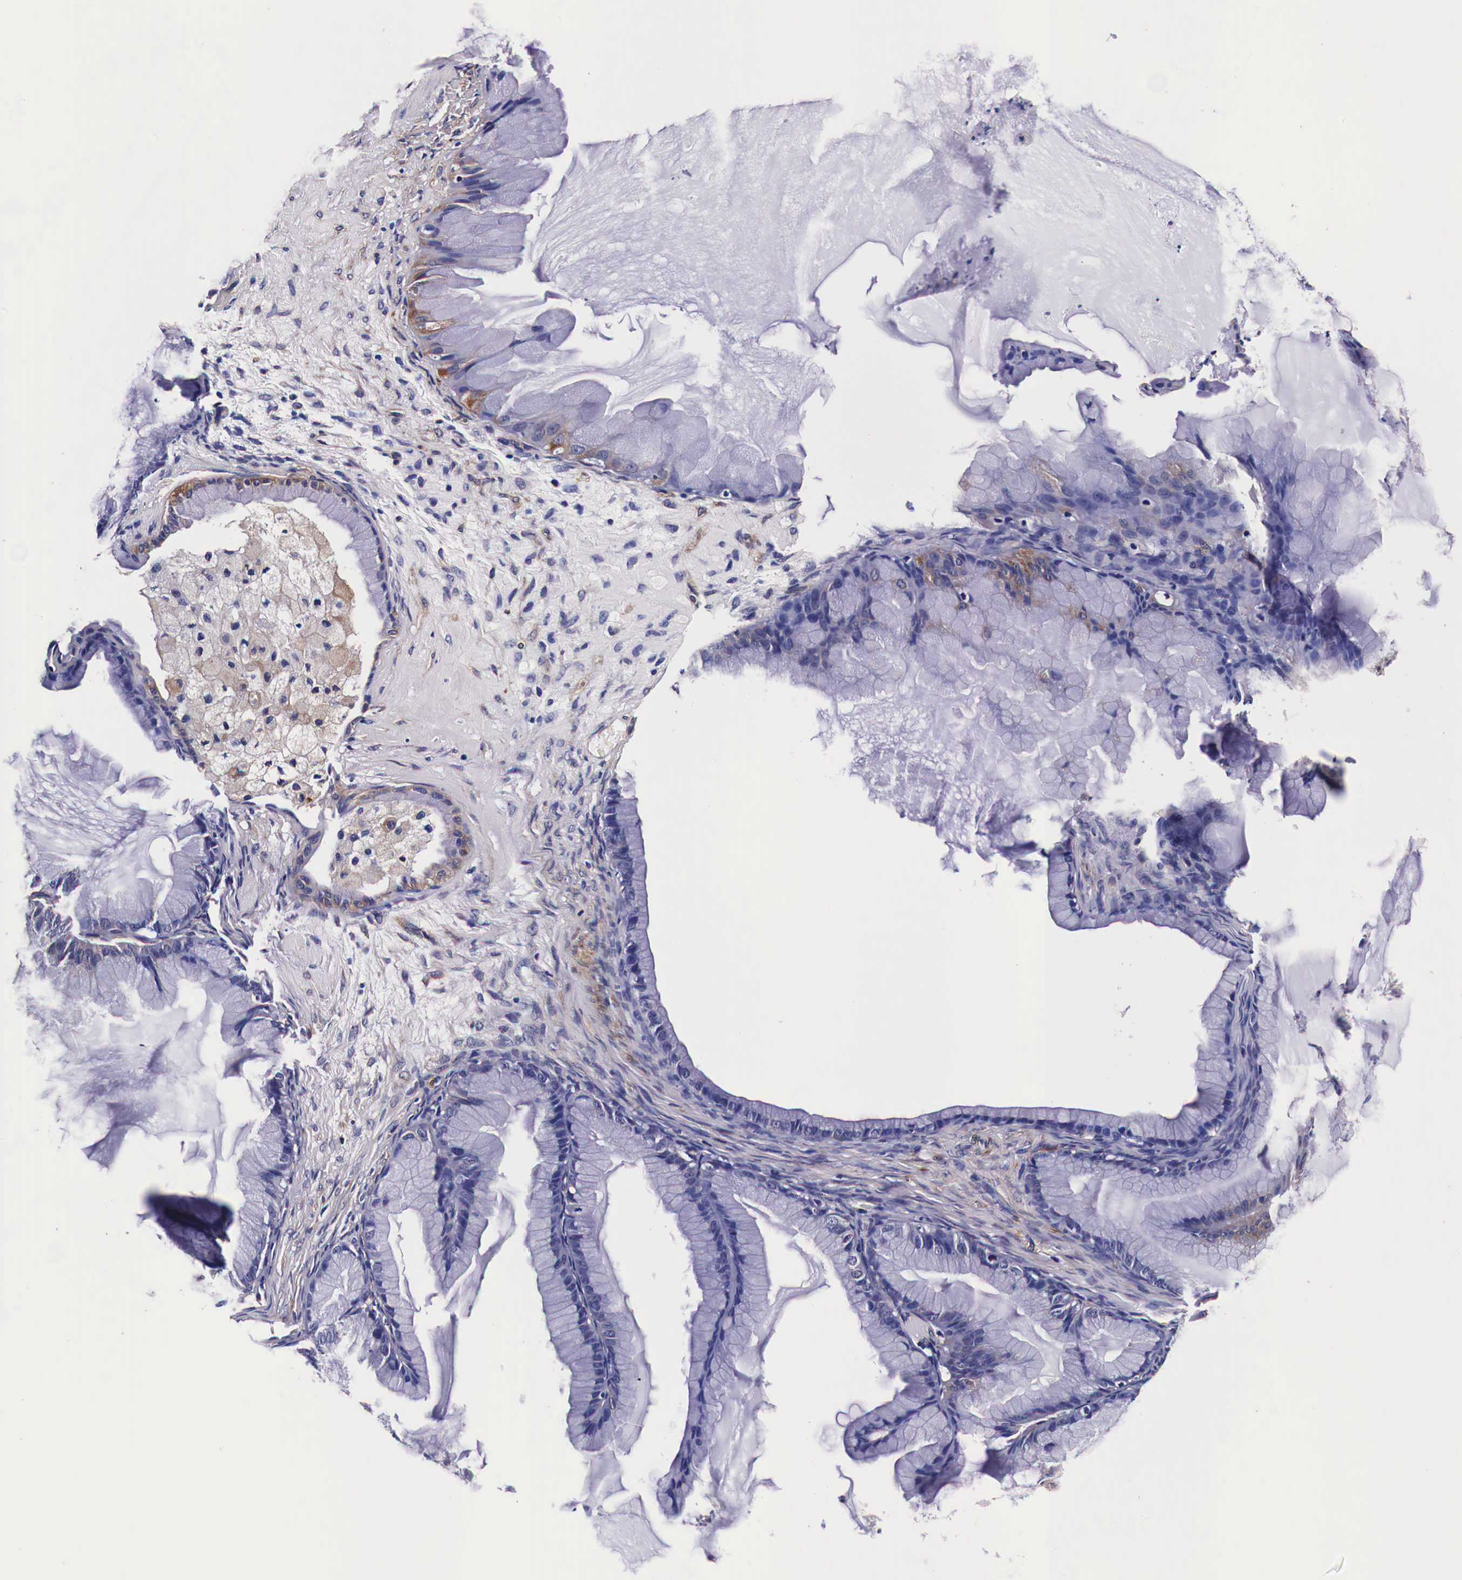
{"staining": {"intensity": "weak", "quantity": "<25%", "location": "cytoplasmic/membranous"}, "tissue": "ovarian cancer", "cell_type": "Tumor cells", "image_type": "cancer", "snomed": [{"axis": "morphology", "description": "Cystadenocarcinoma, mucinous, NOS"}, {"axis": "topography", "description": "Ovary"}], "caption": "IHC image of ovarian mucinous cystadenocarcinoma stained for a protein (brown), which displays no staining in tumor cells.", "gene": "HSPB1", "patient": {"sex": "female", "age": 41}}